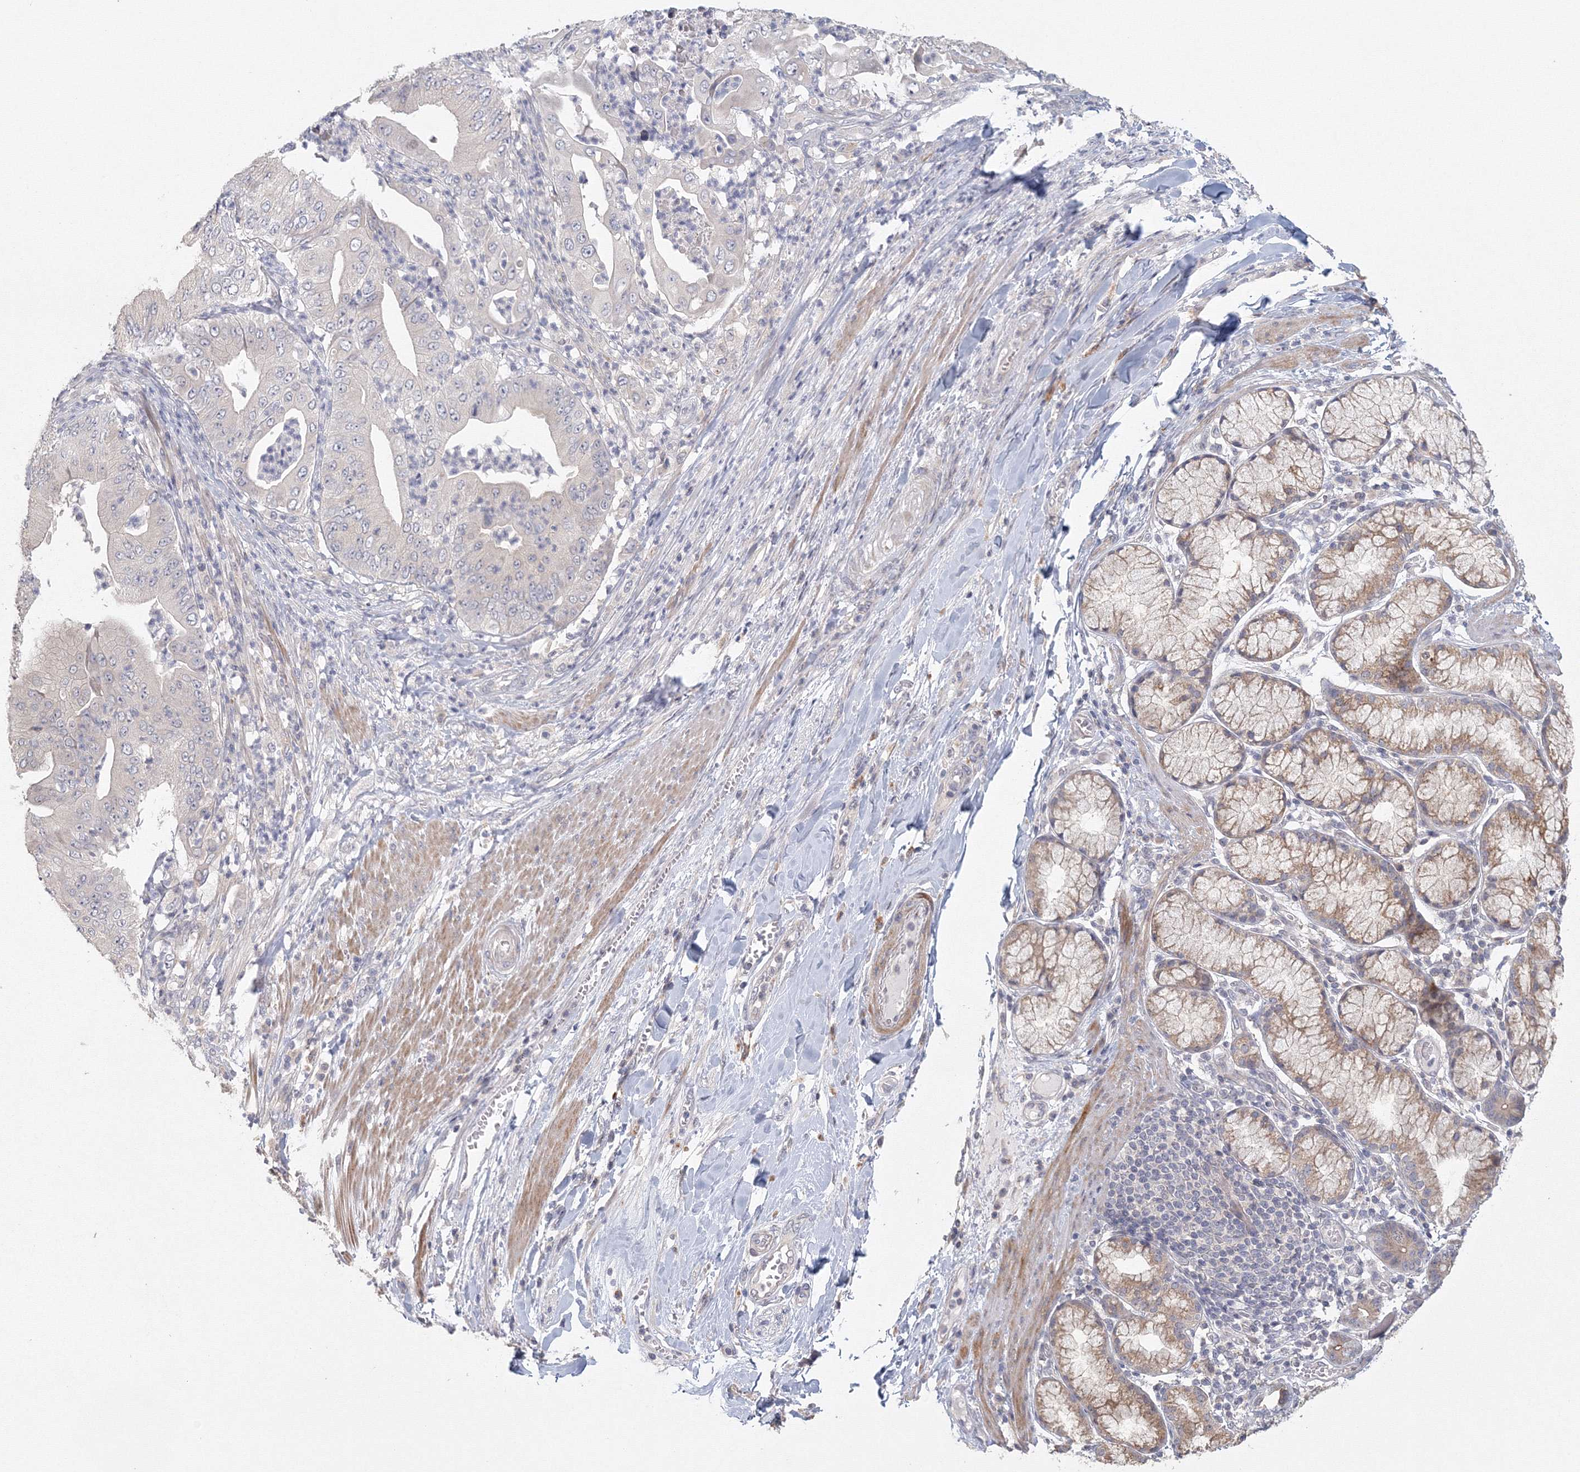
{"staining": {"intensity": "negative", "quantity": "none", "location": "none"}, "tissue": "pancreatic cancer", "cell_type": "Tumor cells", "image_type": "cancer", "snomed": [{"axis": "morphology", "description": "Adenocarcinoma, NOS"}, {"axis": "topography", "description": "Pancreas"}], "caption": "There is no significant positivity in tumor cells of pancreatic cancer.", "gene": "TACC2", "patient": {"sex": "female", "age": 77}}